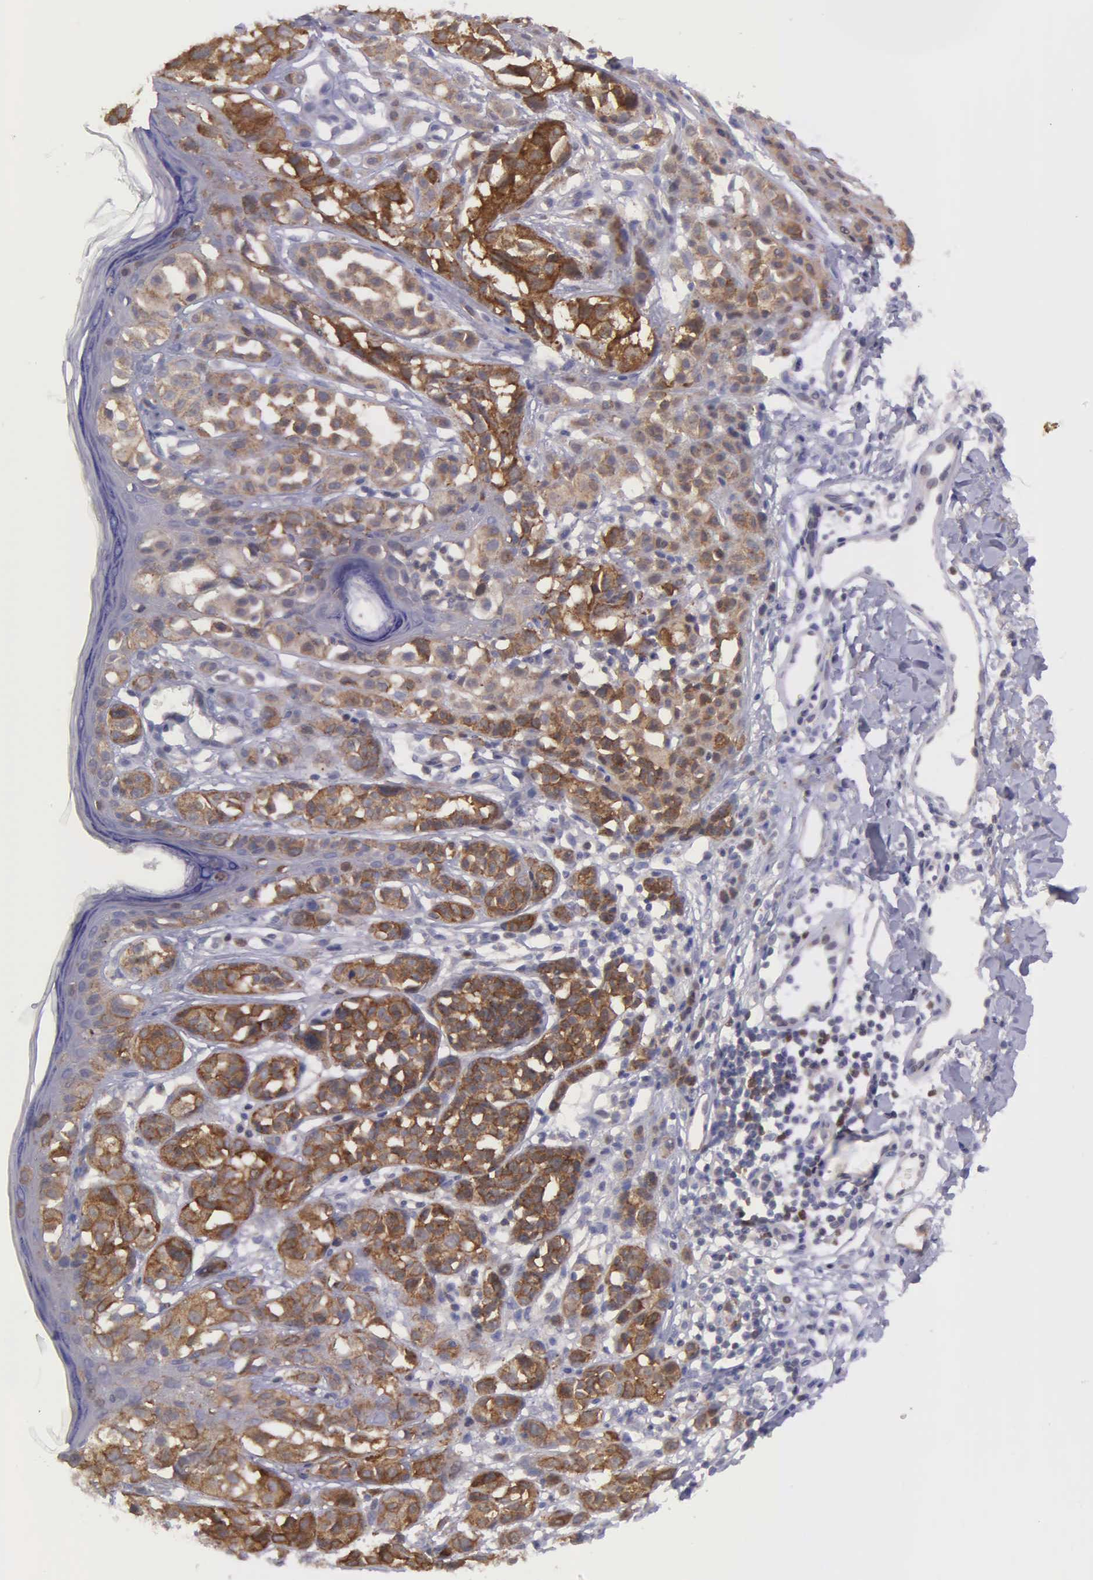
{"staining": {"intensity": "moderate", "quantity": ">75%", "location": "cytoplasmic/membranous"}, "tissue": "melanoma", "cell_type": "Tumor cells", "image_type": "cancer", "snomed": [{"axis": "morphology", "description": "Malignant melanoma, NOS"}, {"axis": "topography", "description": "Skin"}], "caption": "This histopathology image displays immunohistochemistry staining of malignant melanoma, with medium moderate cytoplasmic/membranous positivity in approximately >75% of tumor cells.", "gene": "MICAL3", "patient": {"sex": "male", "age": 40}}